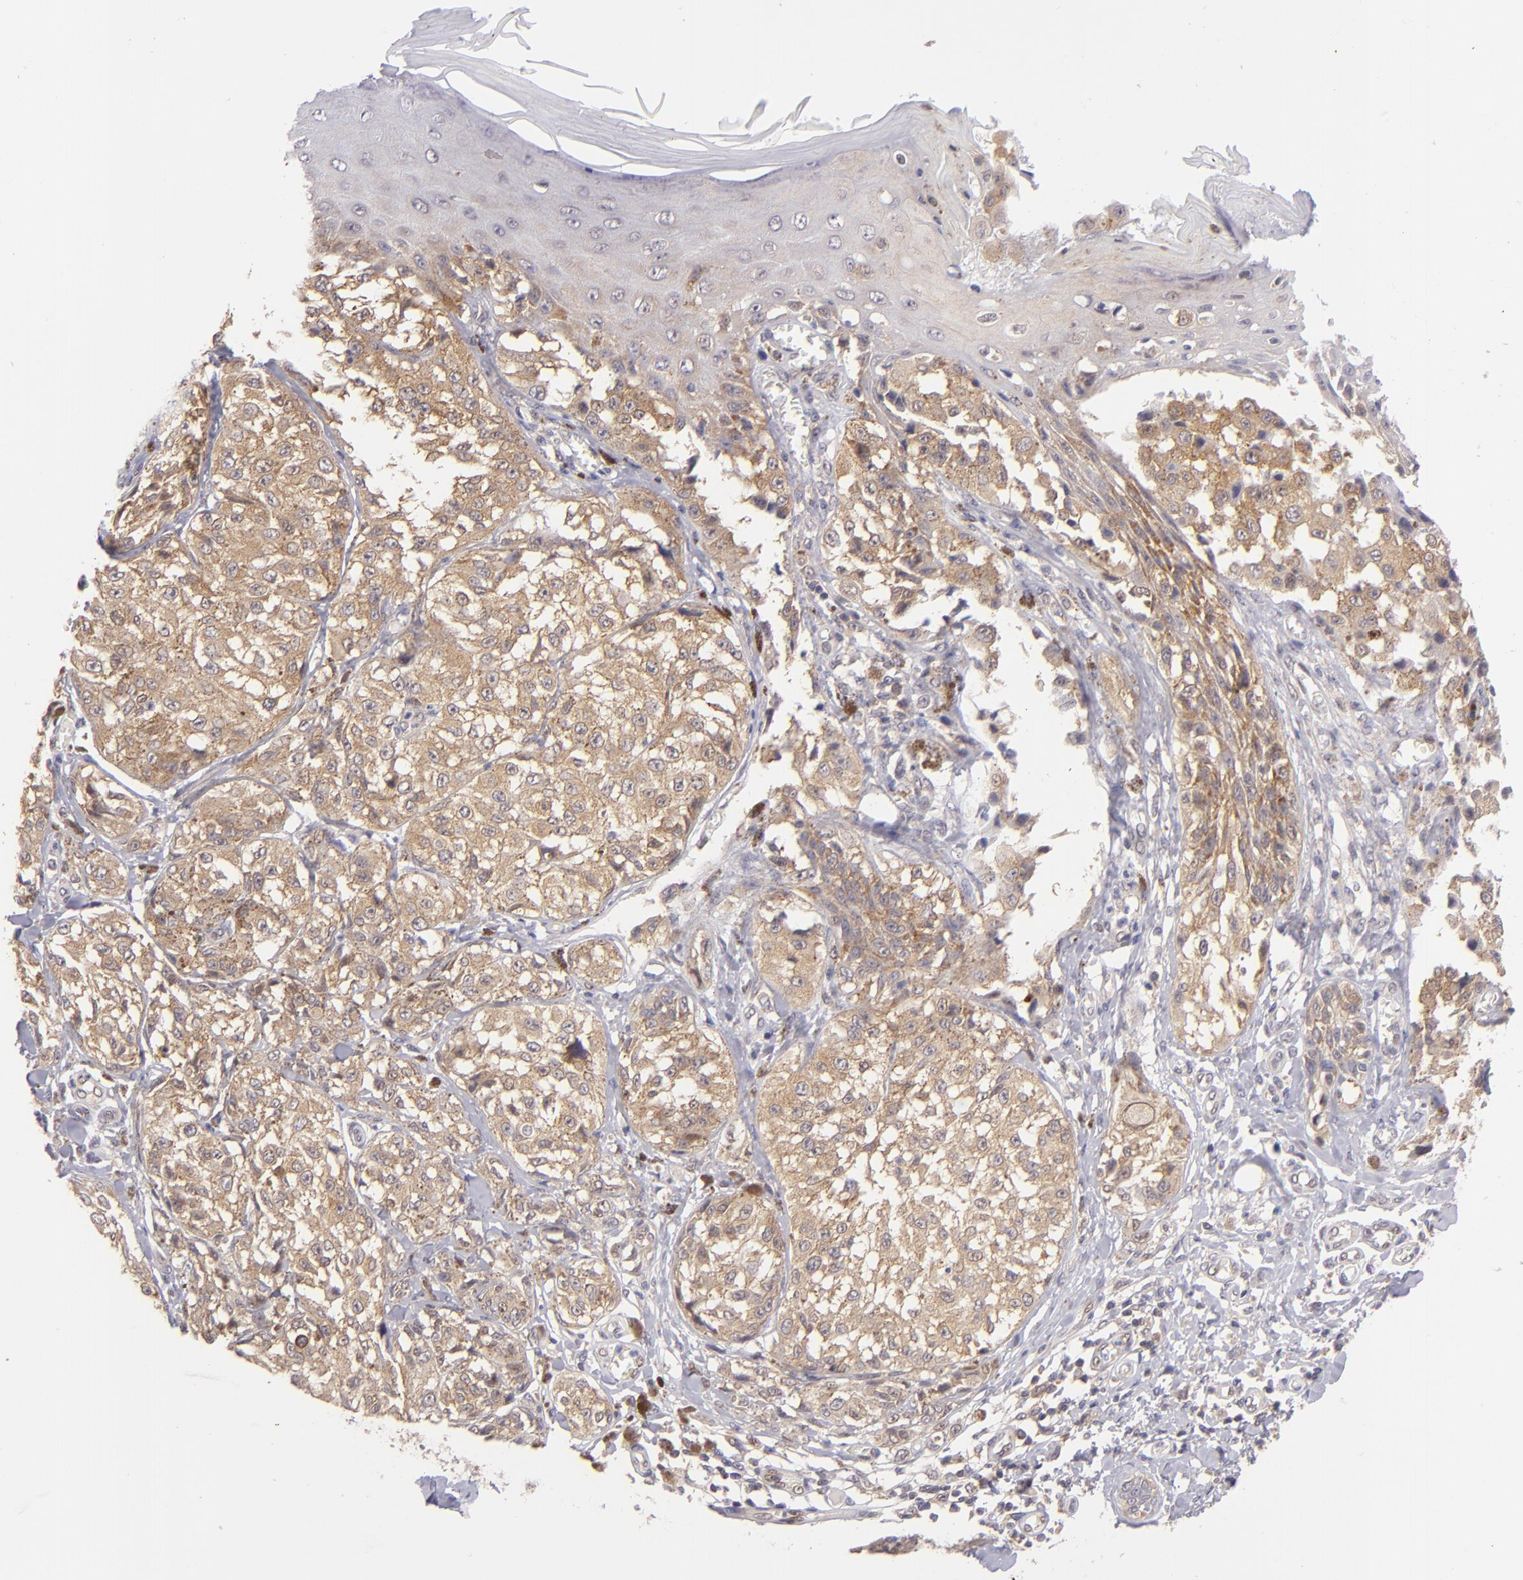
{"staining": {"intensity": "weak", "quantity": ">75%", "location": "cytoplasmic/membranous"}, "tissue": "melanoma", "cell_type": "Tumor cells", "image_type": "cancer", "snomed": [{"axis": "morphology", "description": "Malignant melanoma, NOS"}, {"axis": "topography", "description": "Skin"}], "caption": "Immunohistochemical staining of human malignant melanoma shows low levels of weak cytoplasmic/membranous staining in about >75% of tumor cells. (DAB (3,3'-diaminobenzidine) IHC with brightfield microscopy, high magnification).", "gene": "PTPN13", "patient": {"sex": "female", "age": 82}}